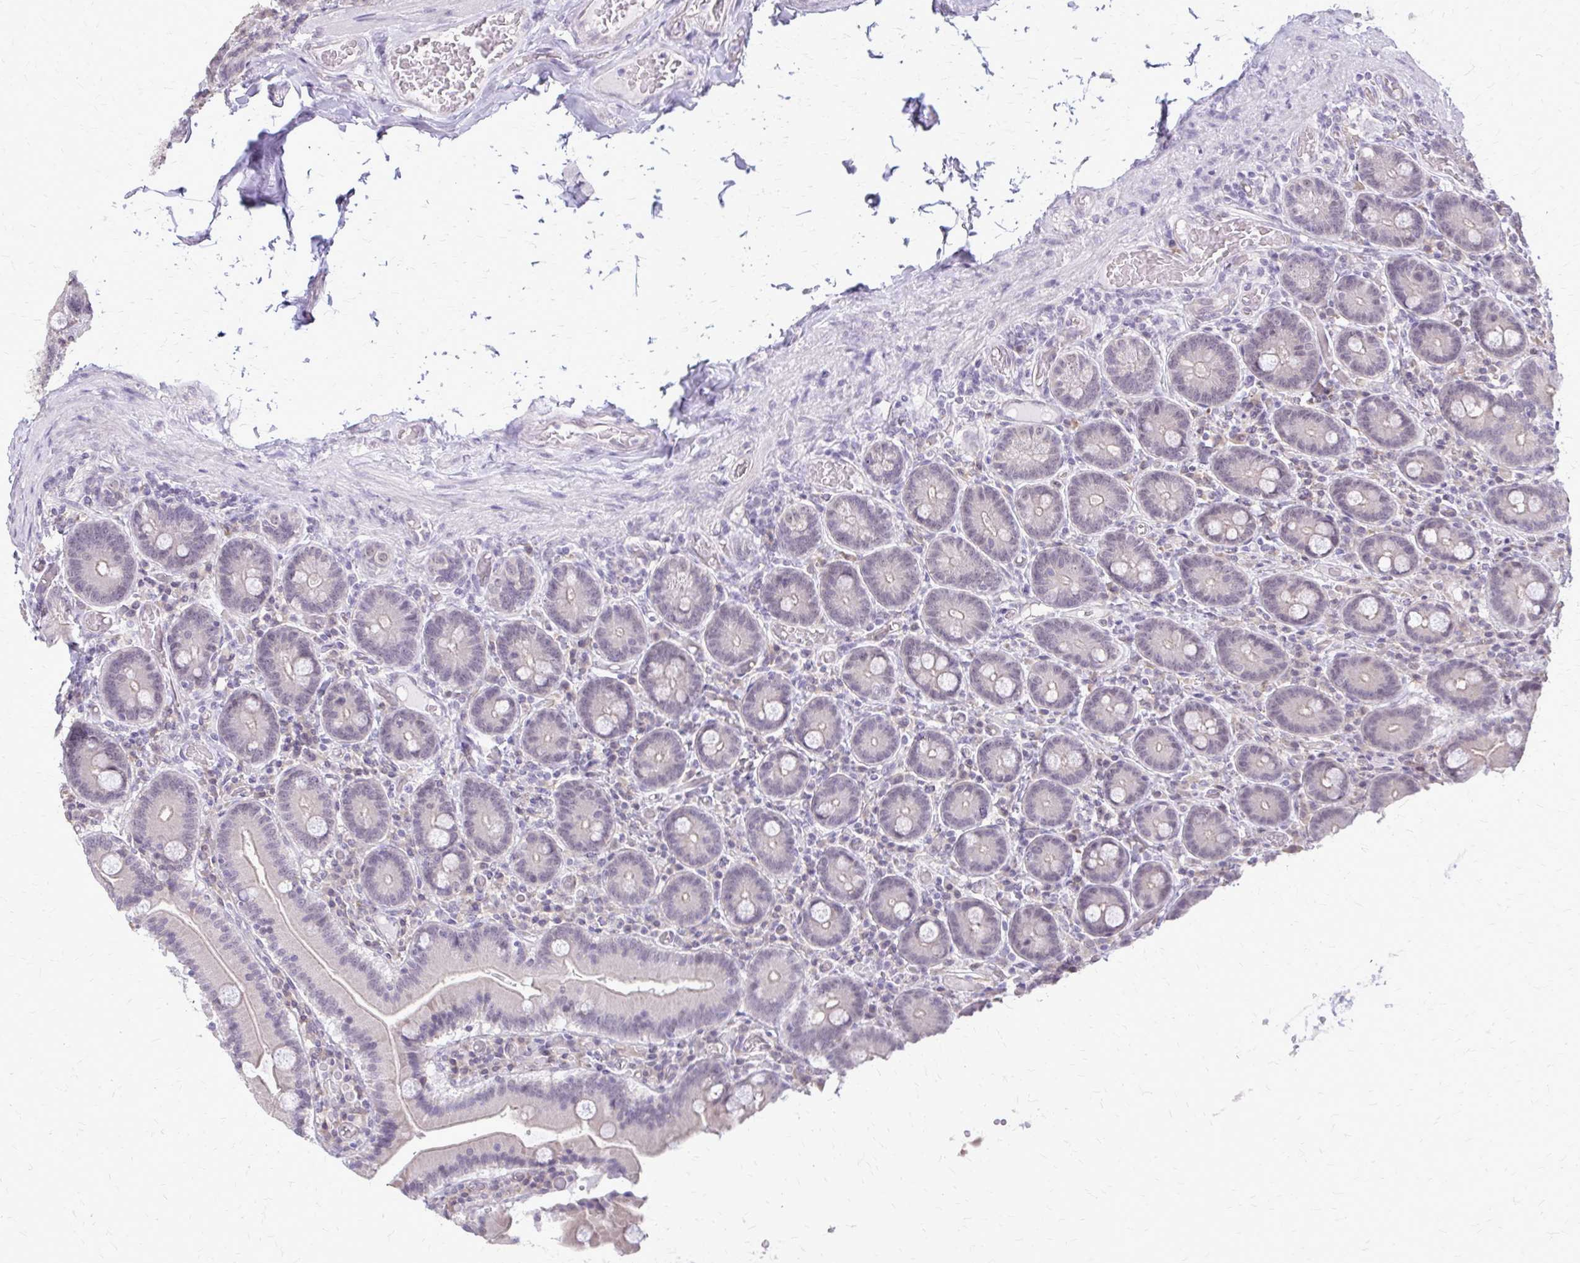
{"staining": {"intensity": "weak", "quantity": "25%-75%", "location": "cytoplasmic/membranous"}, "tissue": "duodenum", "cell_type": "Glandular cells", "image_type": "normal", "snomed": [{"axis": "morphology", "description": "Normal tissue, NOS"}, {"axis": "topography", "description": "Duodenum"}], "caption": "Immunohistochemistry (IHC) of normal human duodenum reveals low levels of weak cytoplasmic/membranous positivity in about 25%-75% of glandular cells.", "gene": "PLCB1", "patient": {"sex": "female", "age": 62}}